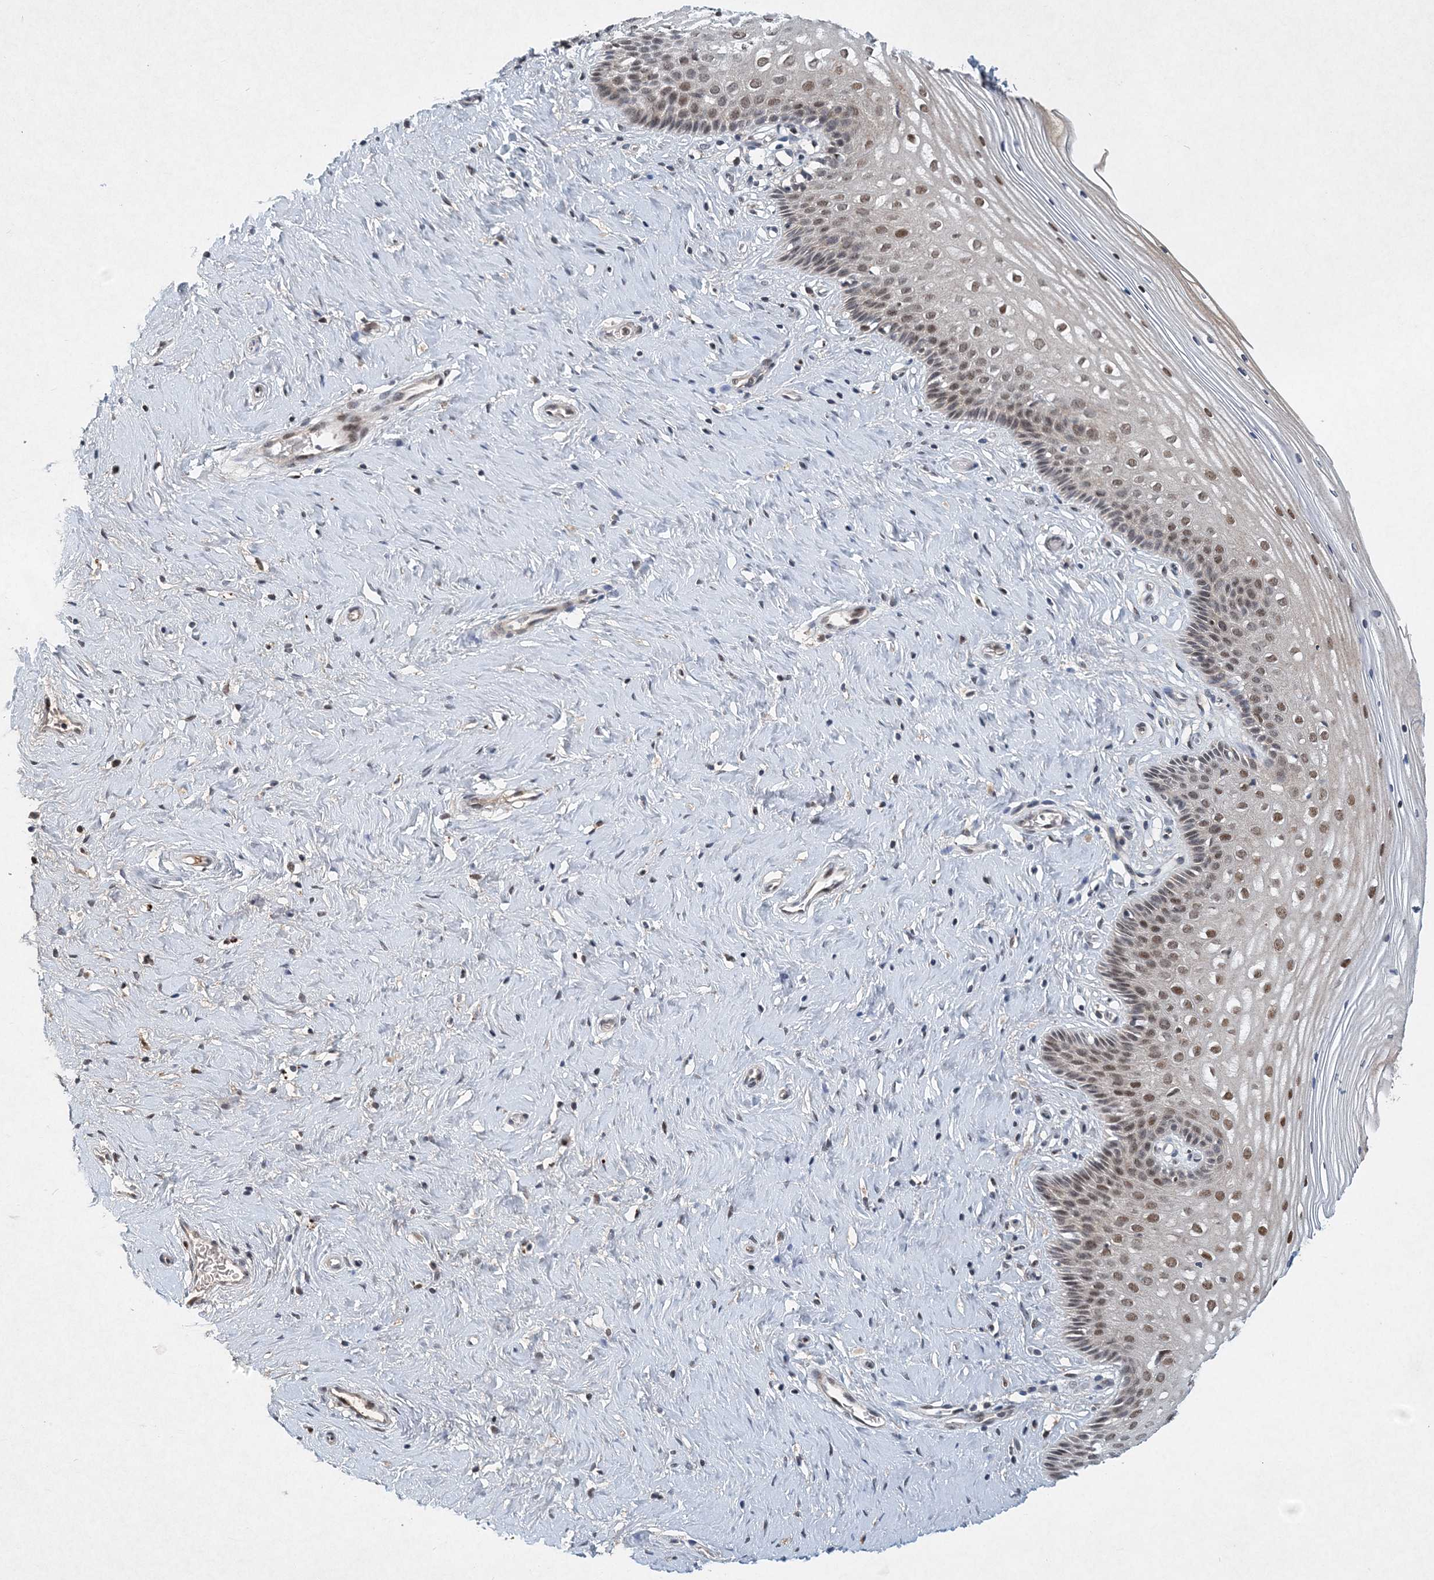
{"staining": {"intensity": "negative", "quantity": "none", "location": "none"}, "tissue": "cervix", "cell_type": "Glandular cells", "image_type": "normal", "snomed": [{"axis": "morphology", "description": "Normal tissue, NOS"}, {"axis": "topography", "description": "Cervix"}], "caption": "A micrograph of cervix stained for a protein shows no brown staining in glandular cells.", "gene": "KPNA4", "patient": {"sex": "female", "age": 33}}